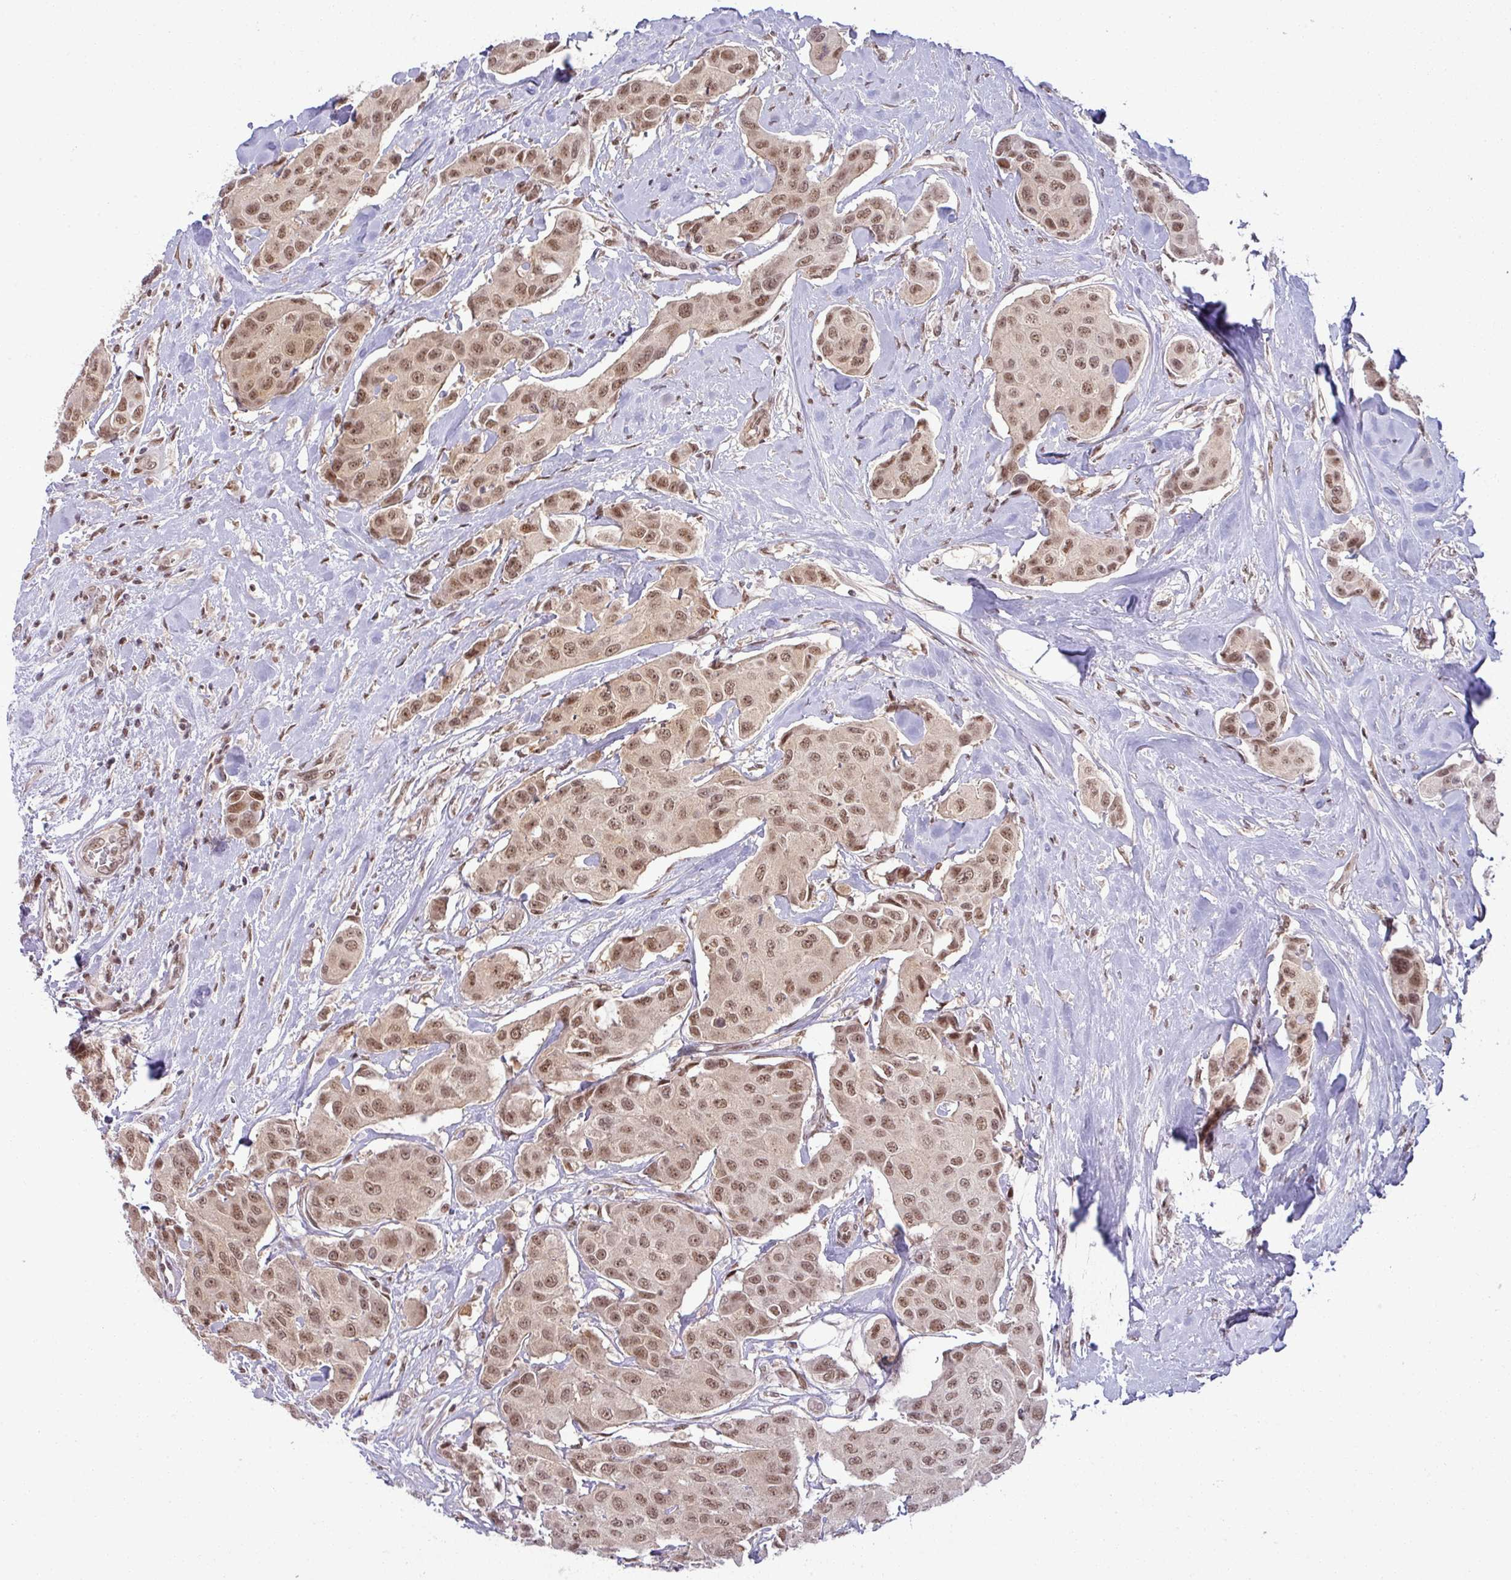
{"staining": {"intensity": "moderate", "quantity": ">75%", "location": "nuclear"}, "tissue": "breast cancer", "cell_type": "Tumor cells", "image_type": "cancer", "snomed": [{"axis": "morphology", "description": "Duct carcinoma"}, {"axis": "topography", "description": "Breast"}, {"axis": "topography", "description": "Lymph node"}], "caption": "Immunohistochemical staining of human breast cancer (intraductal carcinoma) shows medium levels of moderate nuclear protein positivity in about >75% of tumor cells.", "gene": "PTPN20", "patient": {"sex": "female", "age": 80}}